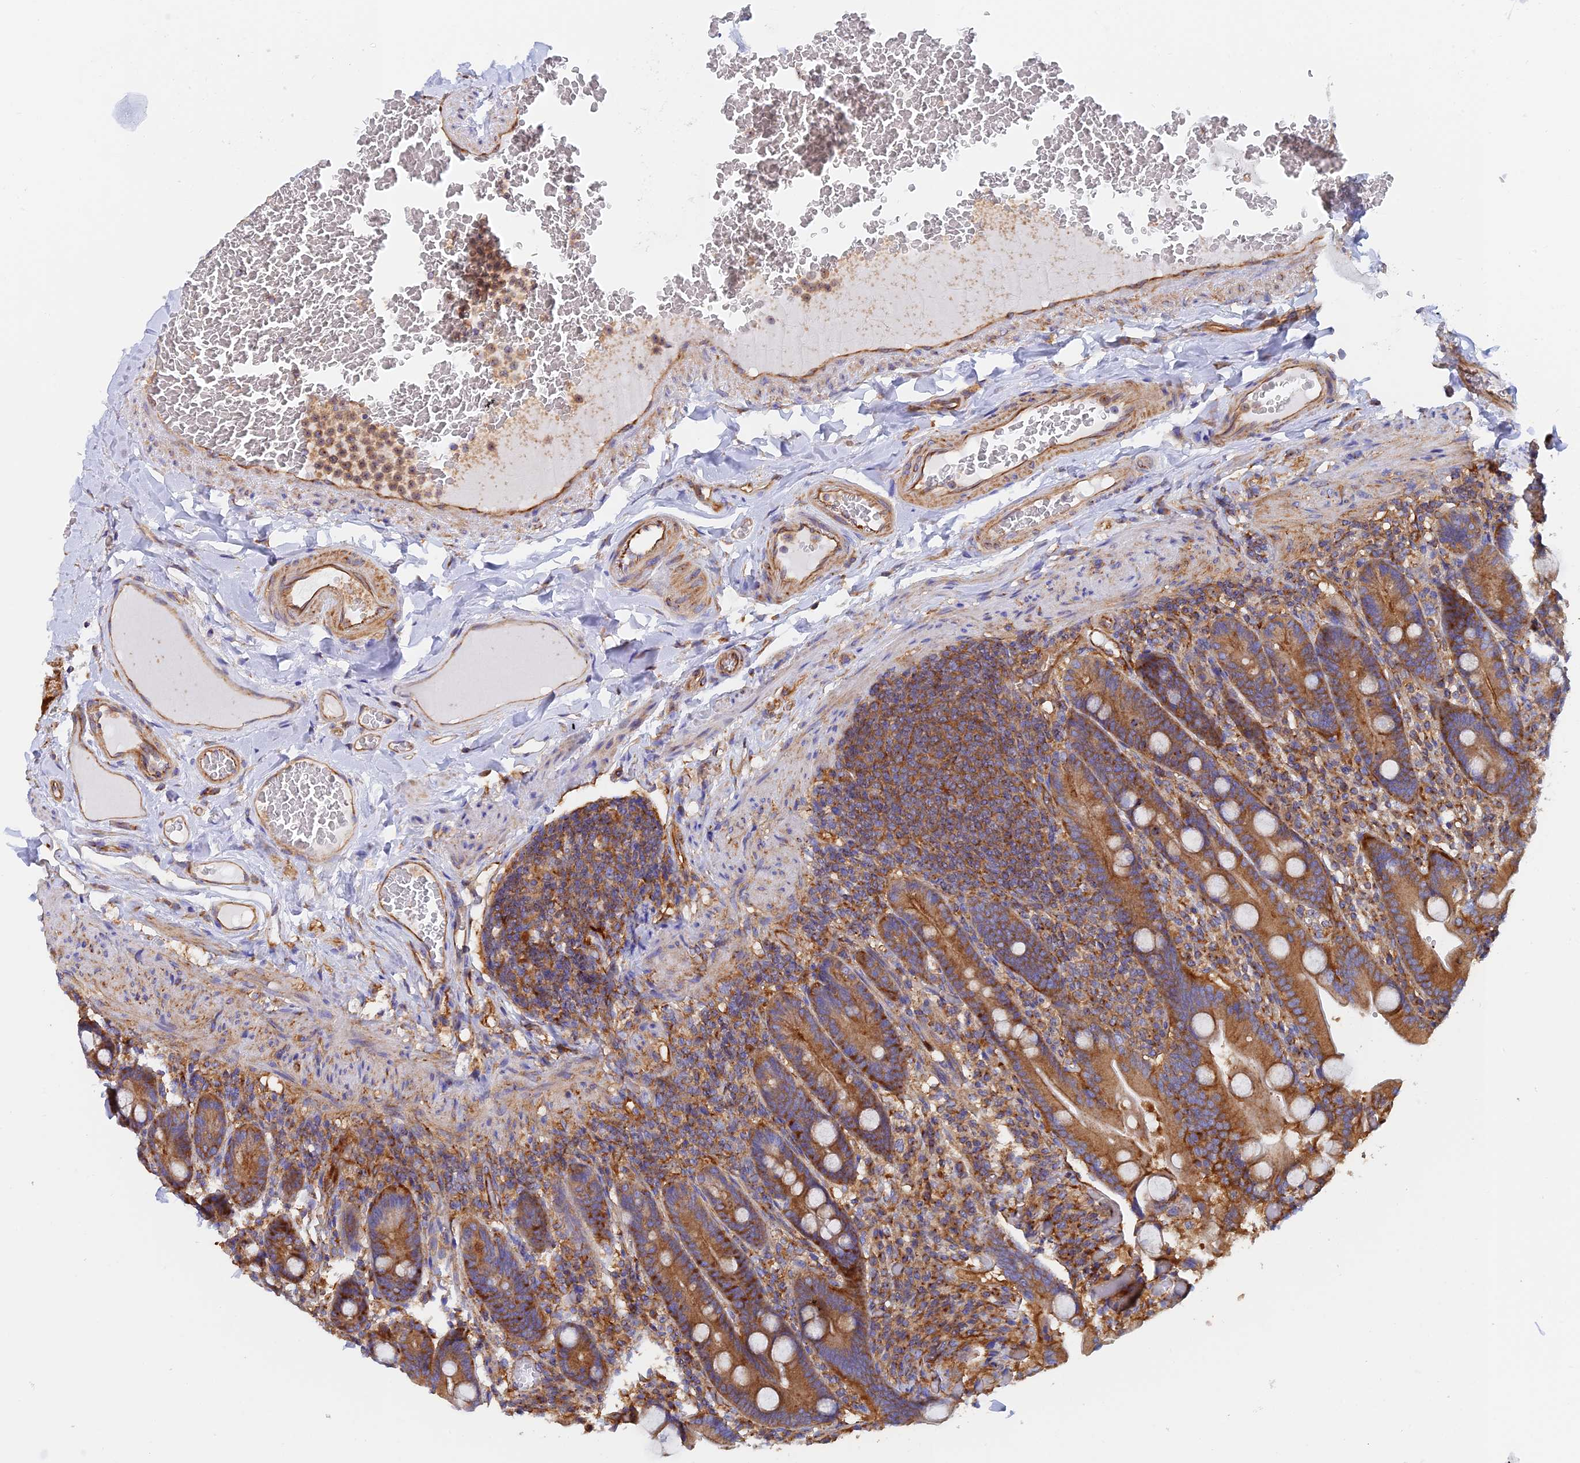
{"staining": {"intensity": "moderate", "quantity": ">75%", "location": "cytoplasmic/membranous"}, "tissue": "duodenum", "cell_type": "Glandular cells", "image_type": "normal", "snomed": [{"axis": "morphology", "description": "Normal tissue, NOS"}, {"axis": "topography", "description": "Duodenum"}], "caption": "This histopathology image exhibits immunohistochemistry (IHC) staining of benign duodenum, with medium moderate cytoplasmic/membranous expression in about >75% of glandular cells.", "gene": "DCTN2", "patient": {"sex": "female", "age": 62}}